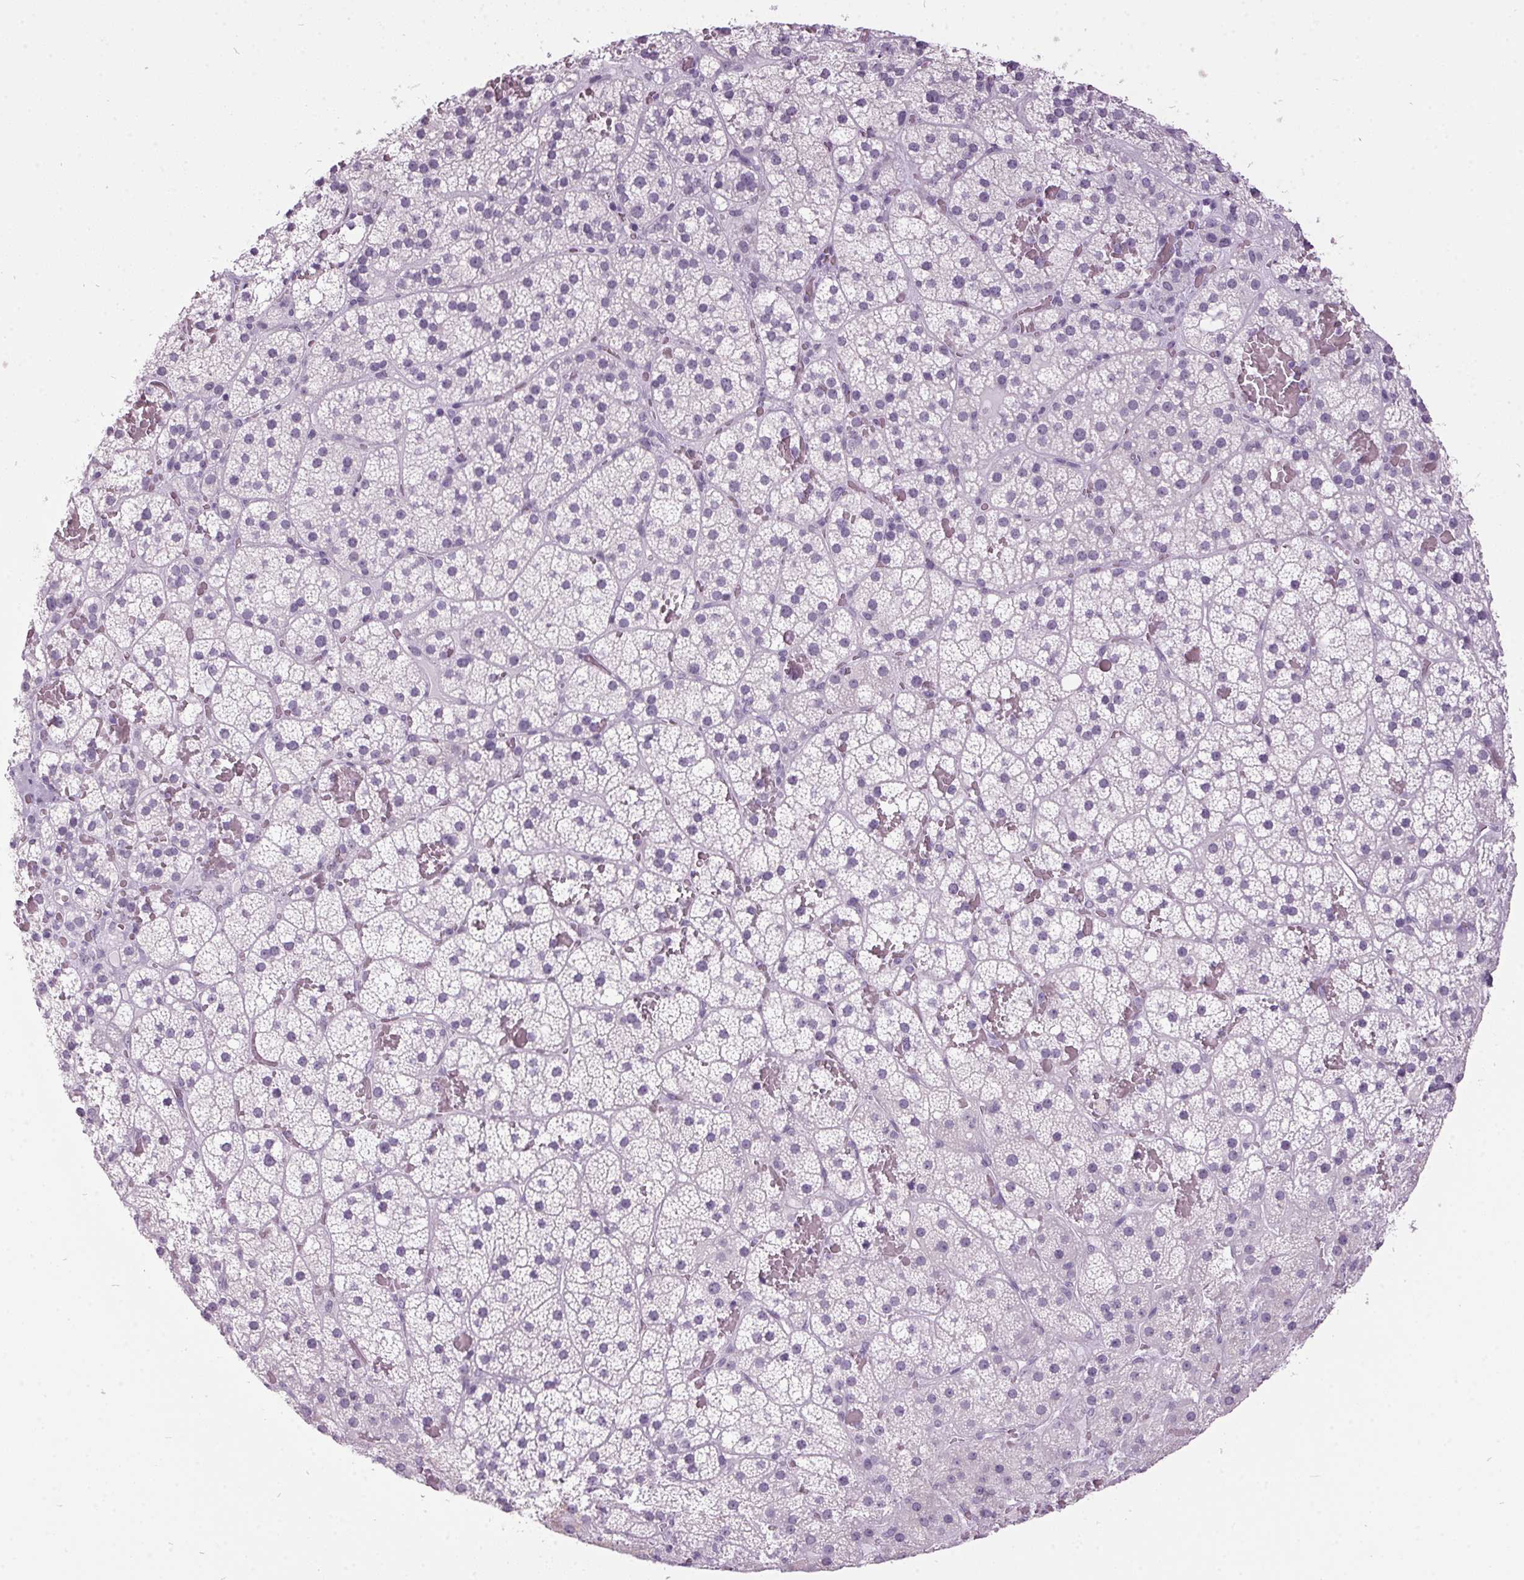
{"staining": {"intensity": "negative", "quantity": "none", "location": "none"}, "tissue": "adrenal gland", "cell_type": "Glandular cells", "image_type": "normal", "snomed": [{"axis": "morphology", "description": "Normal tissue, NOS"}, {"axis": "topography", "description": "Adrenal gland"}], "caption": "Immunohistochemical staining of unremarkable adrenal gland demonstrates no significant positivity in glandular cells.", "gene": "ODAD2", "patient": {"sex": "male", "age": 53}}